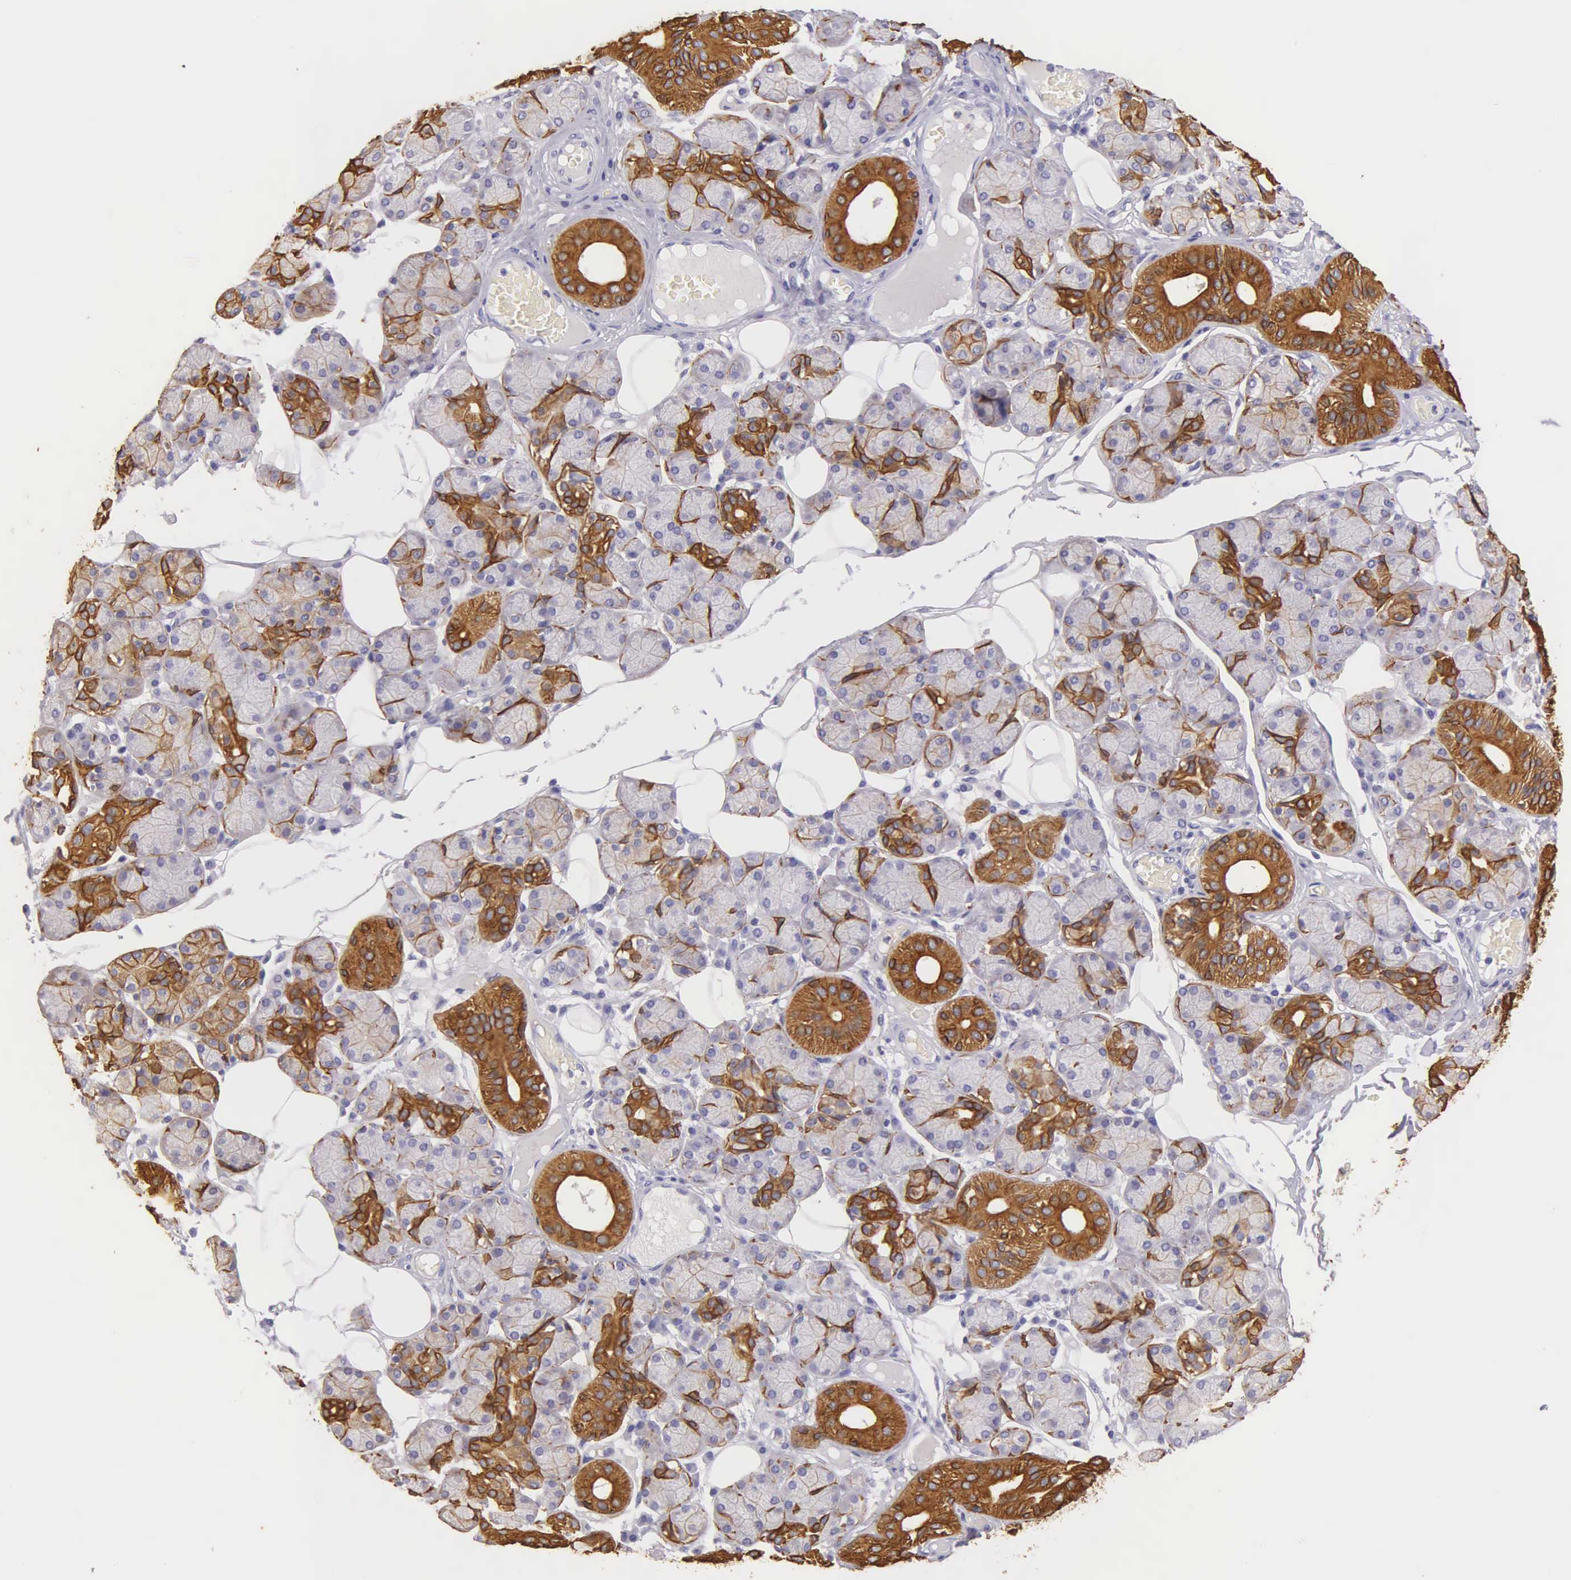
{"staining": {"intensity": "moderate", "quantity": "25%-75%", "location": "cytoplasmic/membranous"}, "tissue": "salivary gland", "cell_type": "Glandular cells", "image_type": "normal", "snomed": [{"axis": "morphology", "description": "Normal tissue, NOS"}, {"axis": "topography", "description": "Salivary gland"}], "caption": "IHC micrograph of normal salivary gland: human salivary gland stained using IHC displays medium levels of moderate protein expression localized specifically in the cytoplasmic/membranous of glandular cells, appearing as a cytoplasmic/membranous brown color.", "gene": "KRT14", "patient": {"sex": "male", "age": 54}}